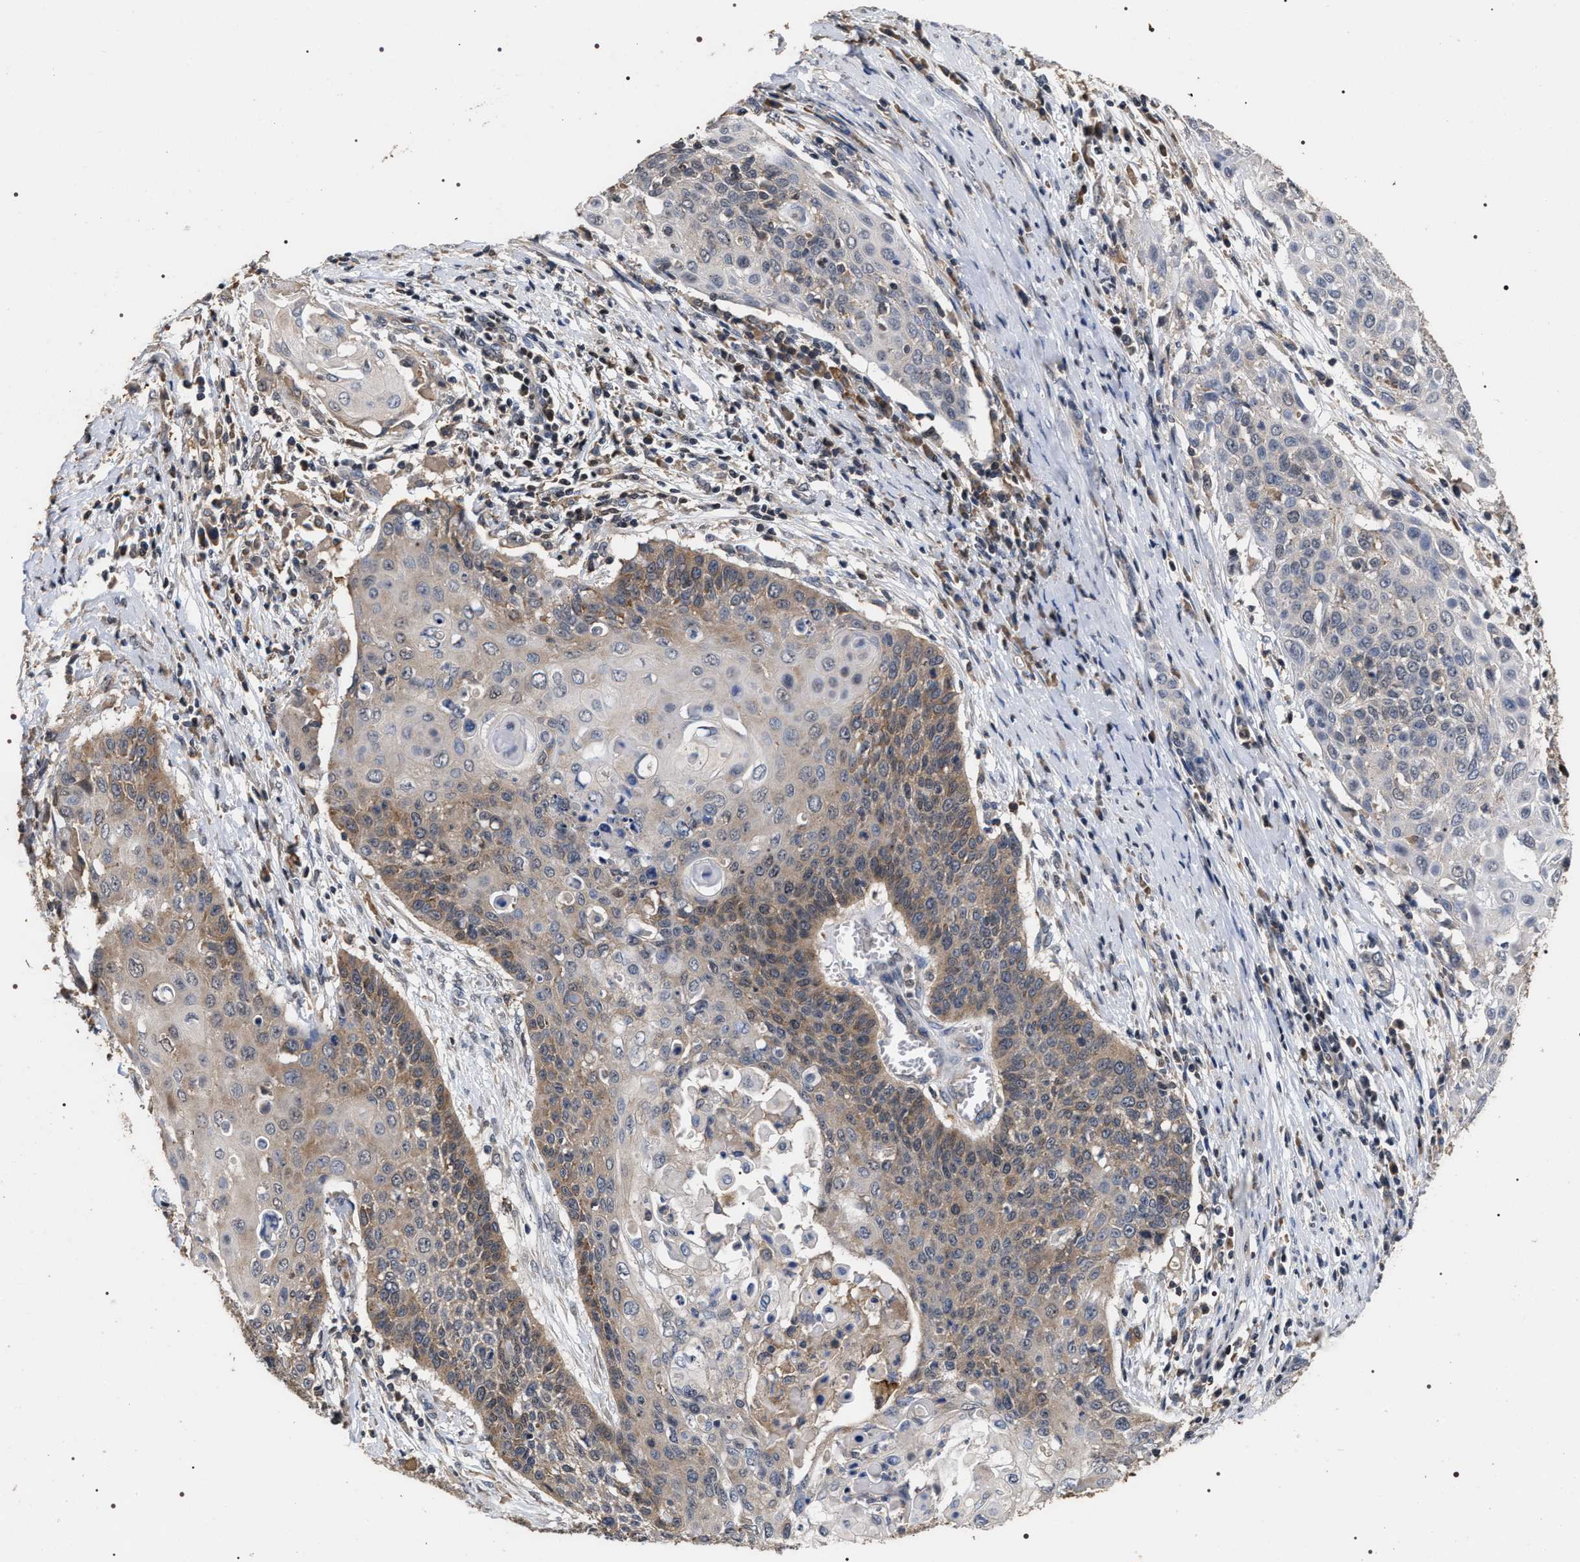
{"staining": {"intensity": "weak", "quantity": "25%-75%", "location": "nuclear"}, "tissue": "cervical cancer", "cell_type": "Tumor cells", "image_type": "cancer", "snomed": [{"axis": "morphology", "description": "Squamous cell carcinoma, NOS"}, {"axis": "topography", "description": "Cervix"}], "caption": "This micrograph reveals immunohistochemistry (IHC) staining of human cervical cancer (squamous cell carcinoma), with low weak nuclear staining in about 25%-75% of tumor cells.", "gene": "UPF3A", "patient": {"sex": "female", "age": 39}}